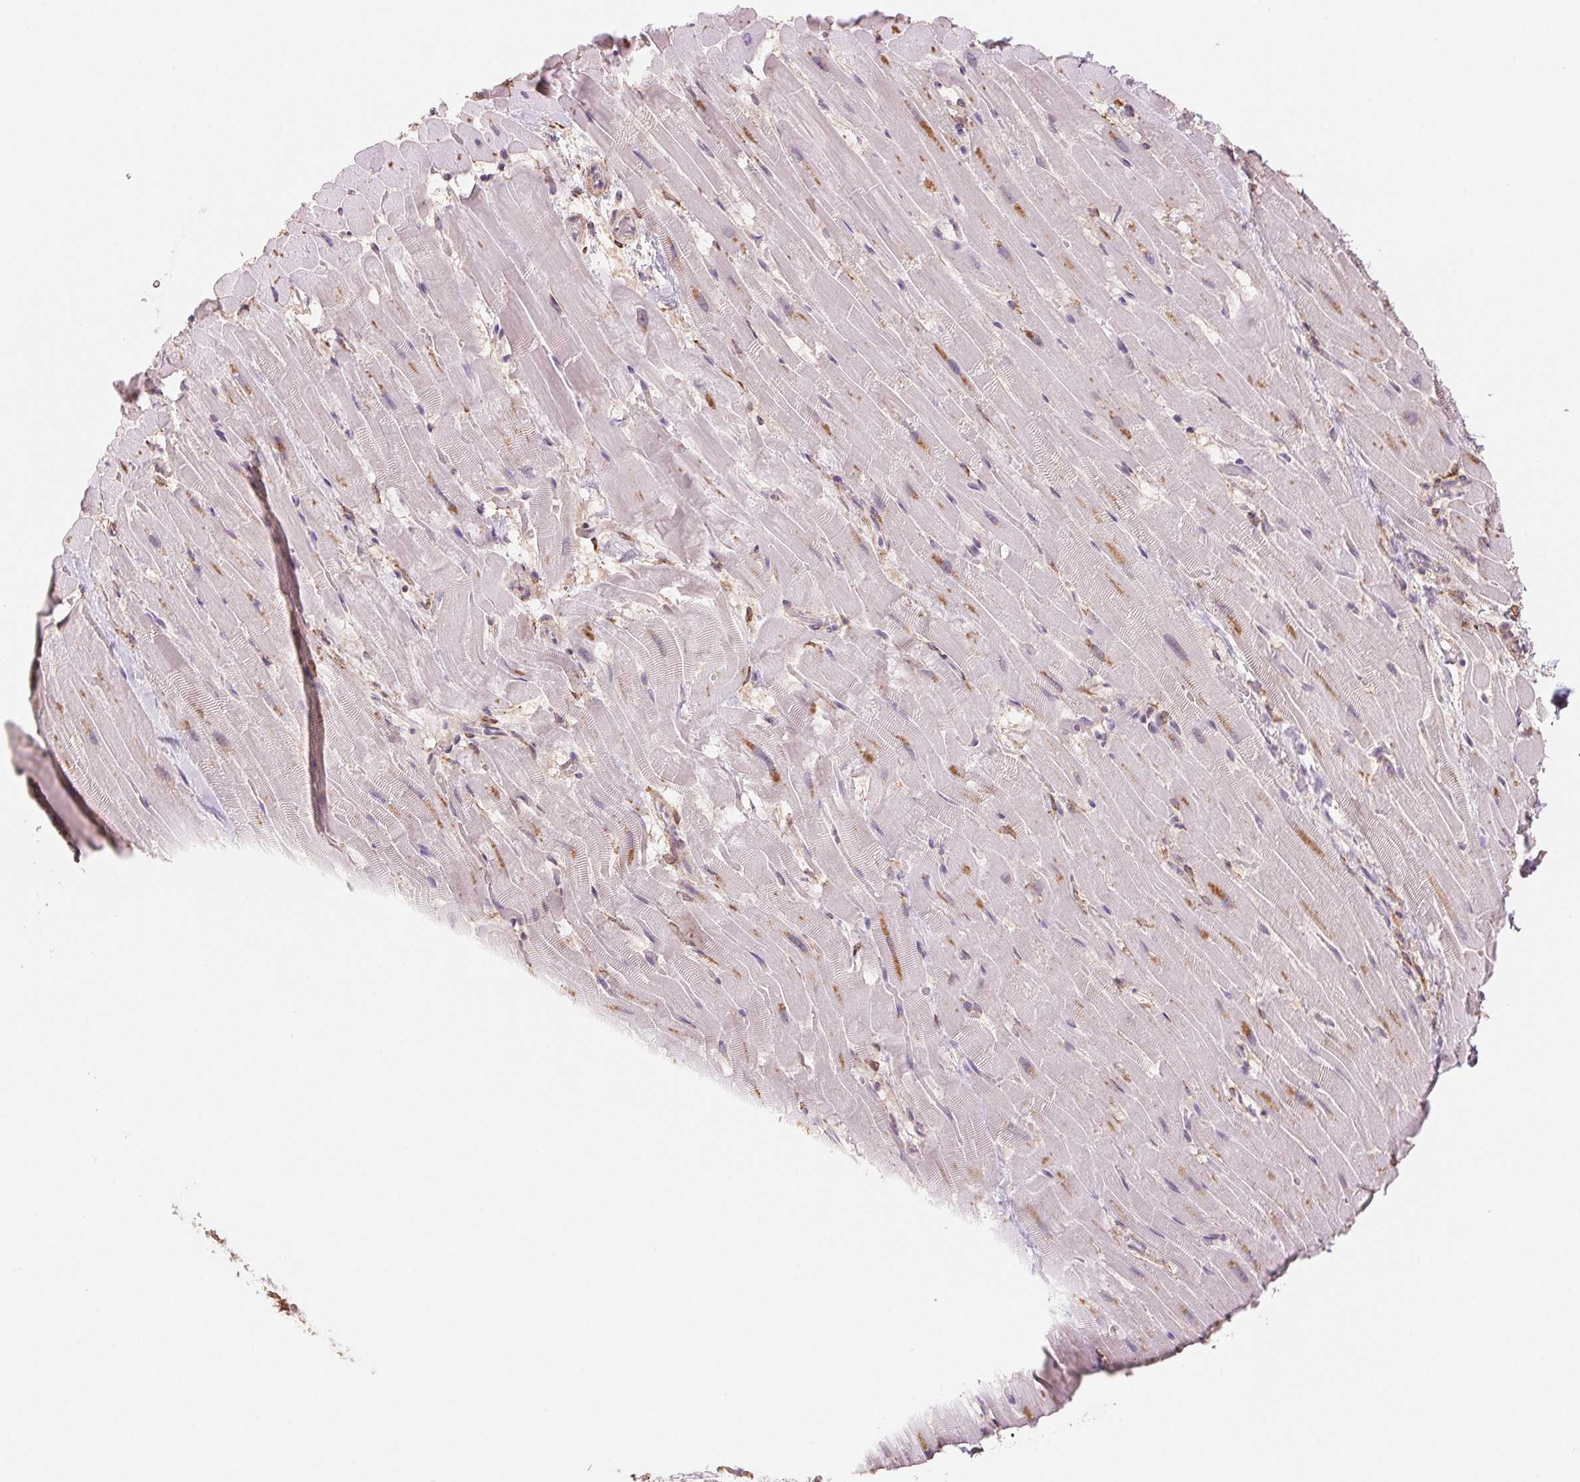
{"staining": {"intensity": "moderate", "quantity": "<25%", "location": "cytoplasmic/membranous"}, "tissue": "heart muscle", "cell_type": "Cardiomyocytes", "image_type": "normal", "snomed": [{"axis": "morphology", "description": "Normal tissue, NOS"}, {"axis": "topography", "description": "Heart"}], "caption": "Immunohistochemistry of benign human heart muscle displays low levels of moderate cytoplasmic/membranous expression in about <25% of cardiomyocytes.", "gene": "FKBP10", "patient": {"sex": "male", "age": 37}}